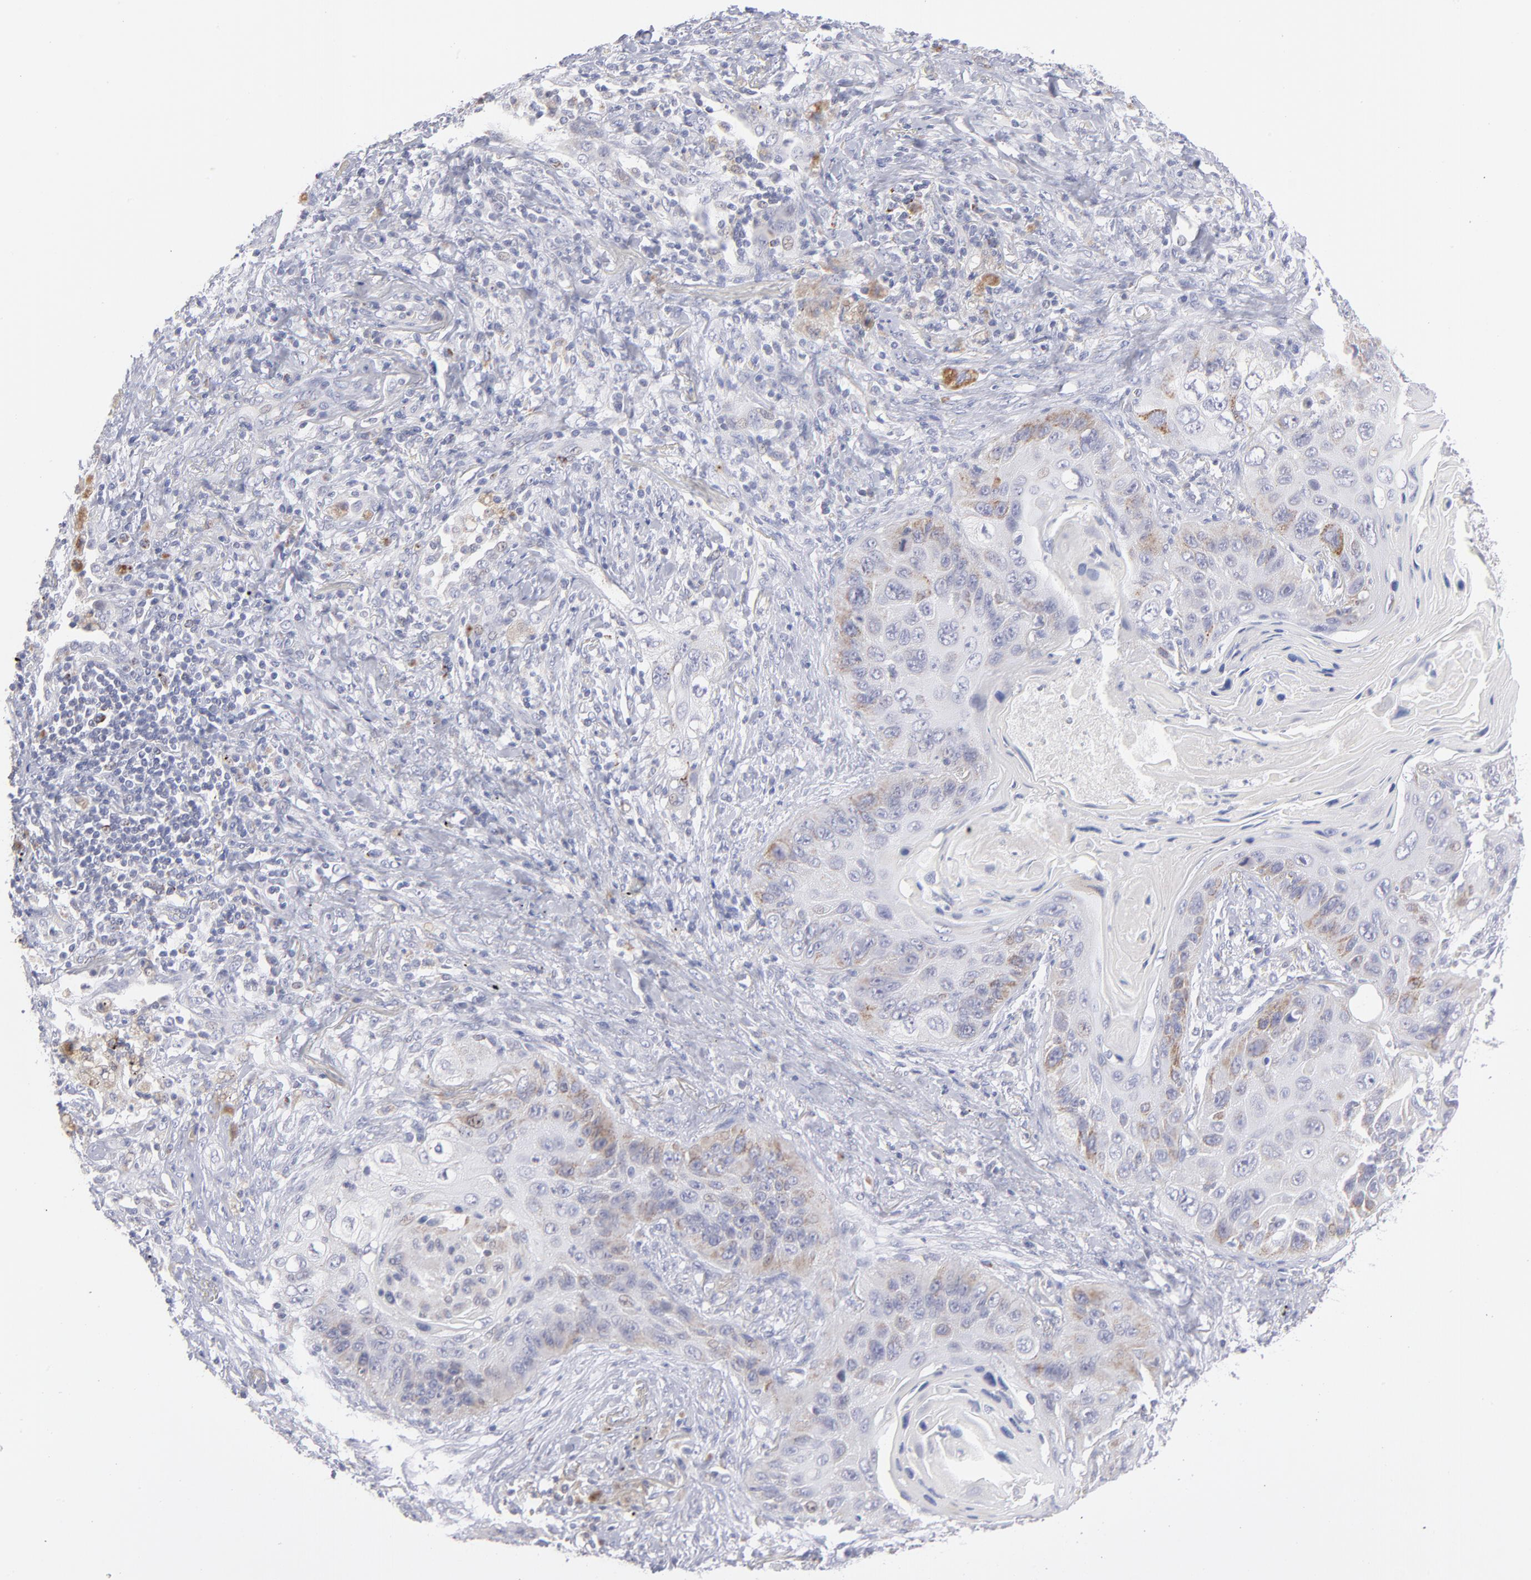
{"staining": {"intensity": "moderate", "quantity": "<25%", "location": "cytoplasmic/membranous"}, "tissue": "lung cancer", "cell_type": "Tumor cells", "image_type": "cancer", "snomed": [{"axis": "morphology", "description": "Squamous cell carcinoma, NOS"}, {"axis": "topography", "description": "Lung"}], "caption": "Lung cancer stained with a brown dye exhibits moderate cytoplasmic/membranous positive positivity in about <25% of tumor cells.", "gene": "MTHFD2", "patient": {"sex": "female", "age": 67}}